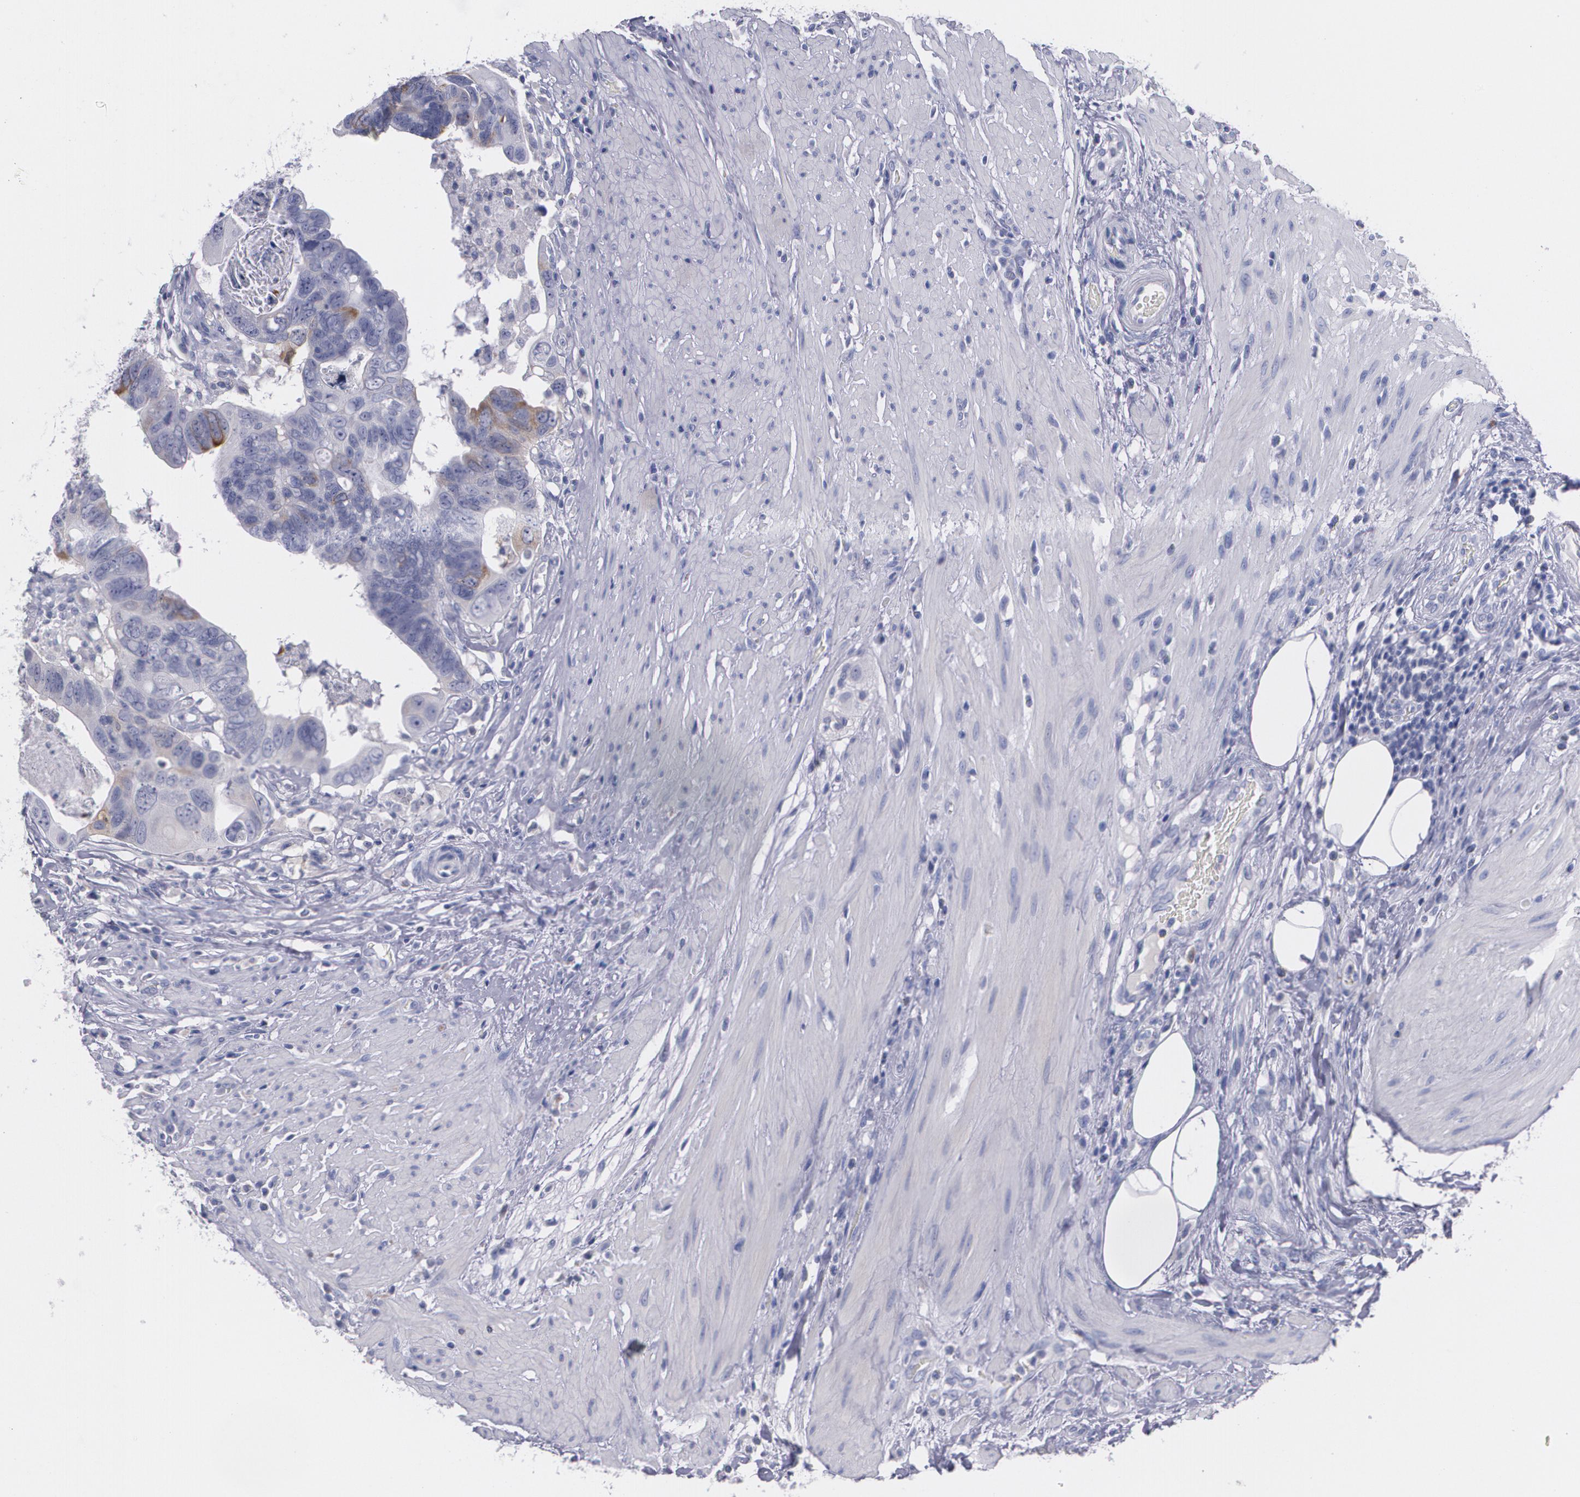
{"staining": {"intensity": "strong", "quantity": "<25%", "location": "cytoplasmic/membranous"}, "tissue": "colorectal cancer", "cell_type": "Tumor cells", "image_type": "cancer", "snomed": [{"axis": "morphology", "description": "Adenocarcinoma, NOS"}, {"axis": "topography", "description": "Rectum"}], "caption": "Protein expression analysis of adenocarcinoma (colorectal) displays strong cytoplasmic/membranous staining in approximately <25% of tumor cells.", "gene": "HMMR", "patient": {"sex": "male", "age": 53}}